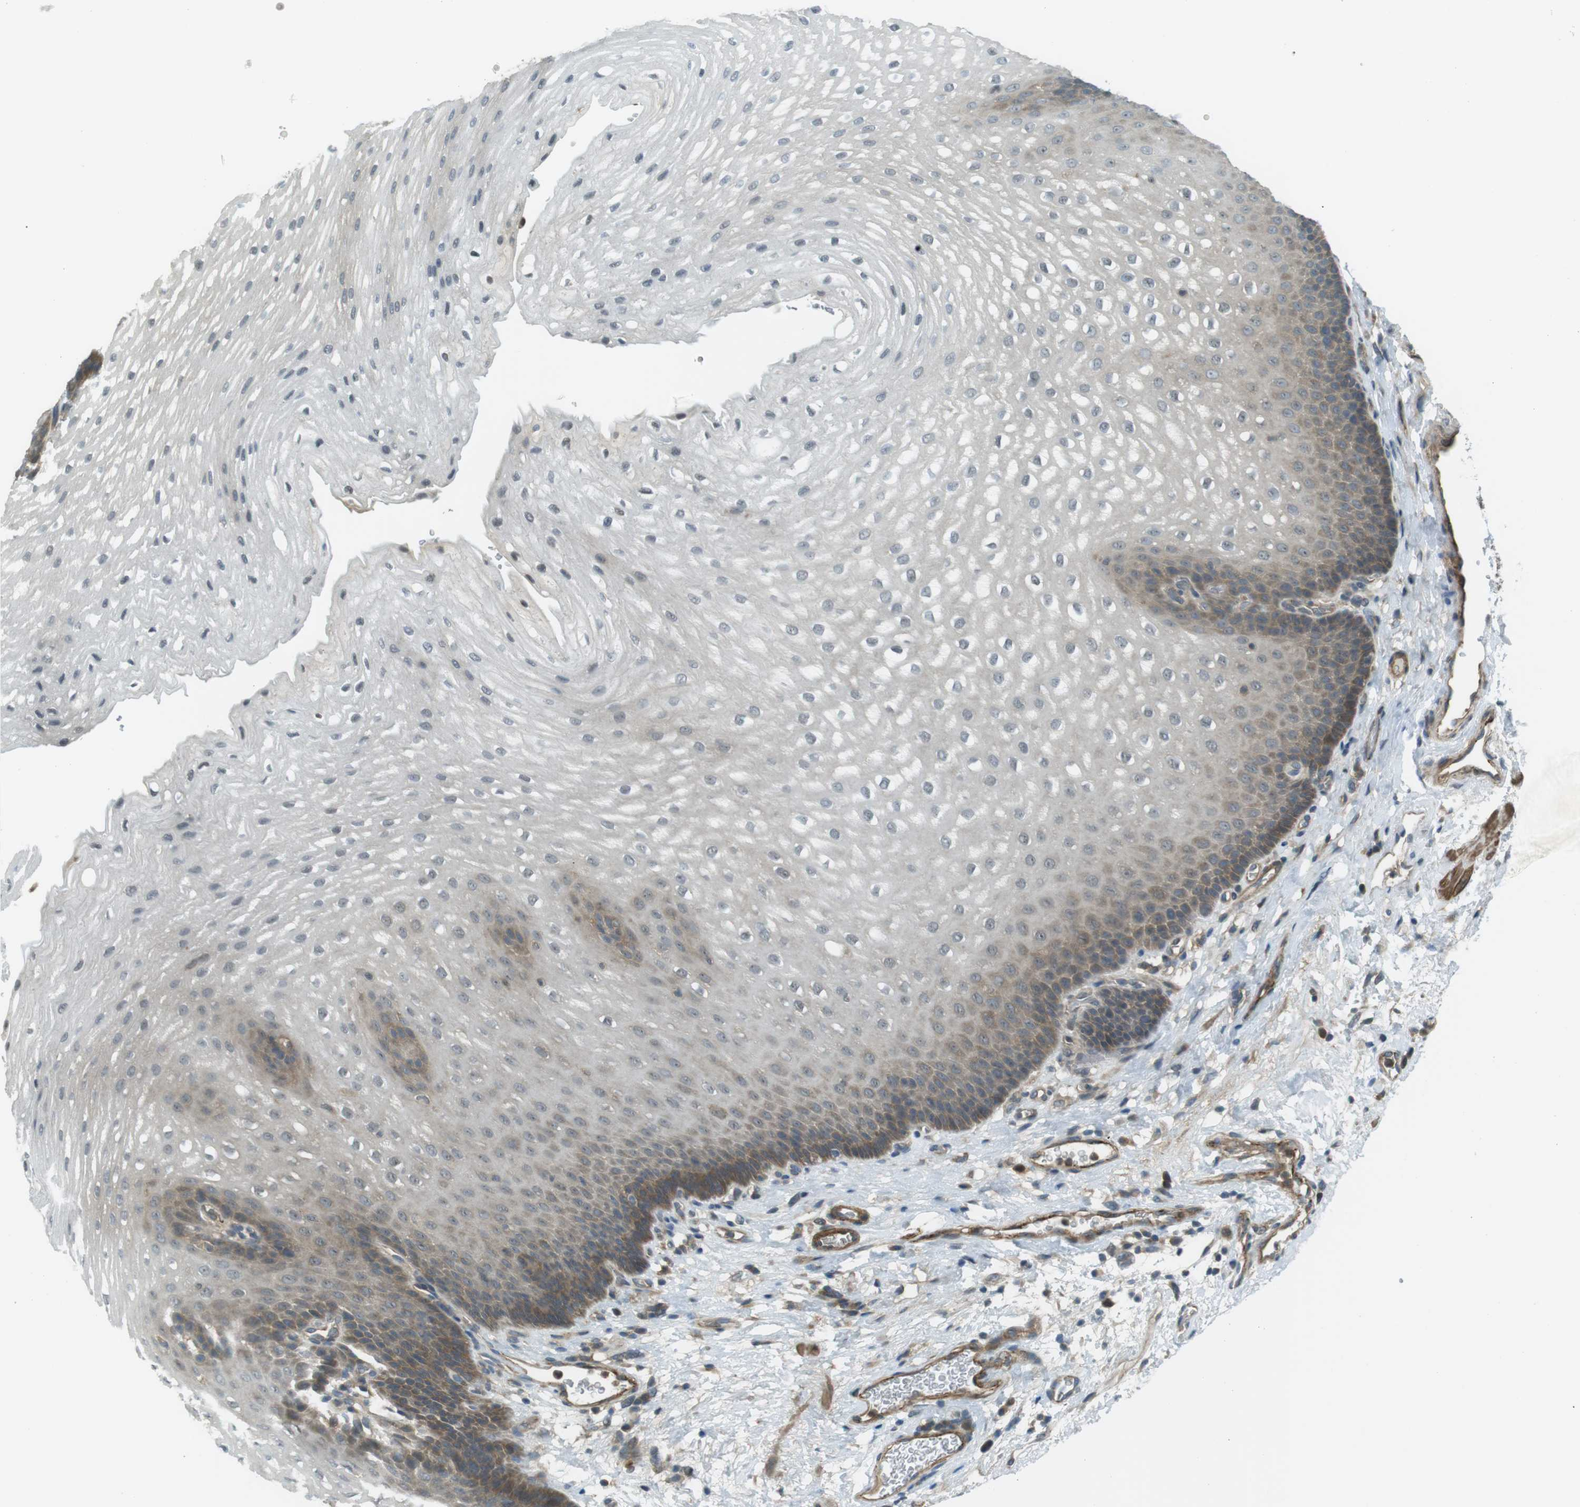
{"staining": {"intensity": "moderate", "quantity": "<25%", "location": "cytoplasmic/membranous"}, "tissue": "esophagus", "cell_type": "Squamous epithelial cells", "image_type": "normal", "snomed": [{"axis": "morphology", "description": "Normal tissue, NOS"}, {"axis": "topography", "description": "Esophagus"}], "caption": "Esophagus was stained to show a protein in brown. There is low levels of moderate cytoplasmic/membranous positivity in about <25% of squamous epithelial cells. (DAB IHC, brown staining for protein, blue staining for nuclei).", "gene": "LRRC3B", "patient": {"sex": "male", "age": 48}}